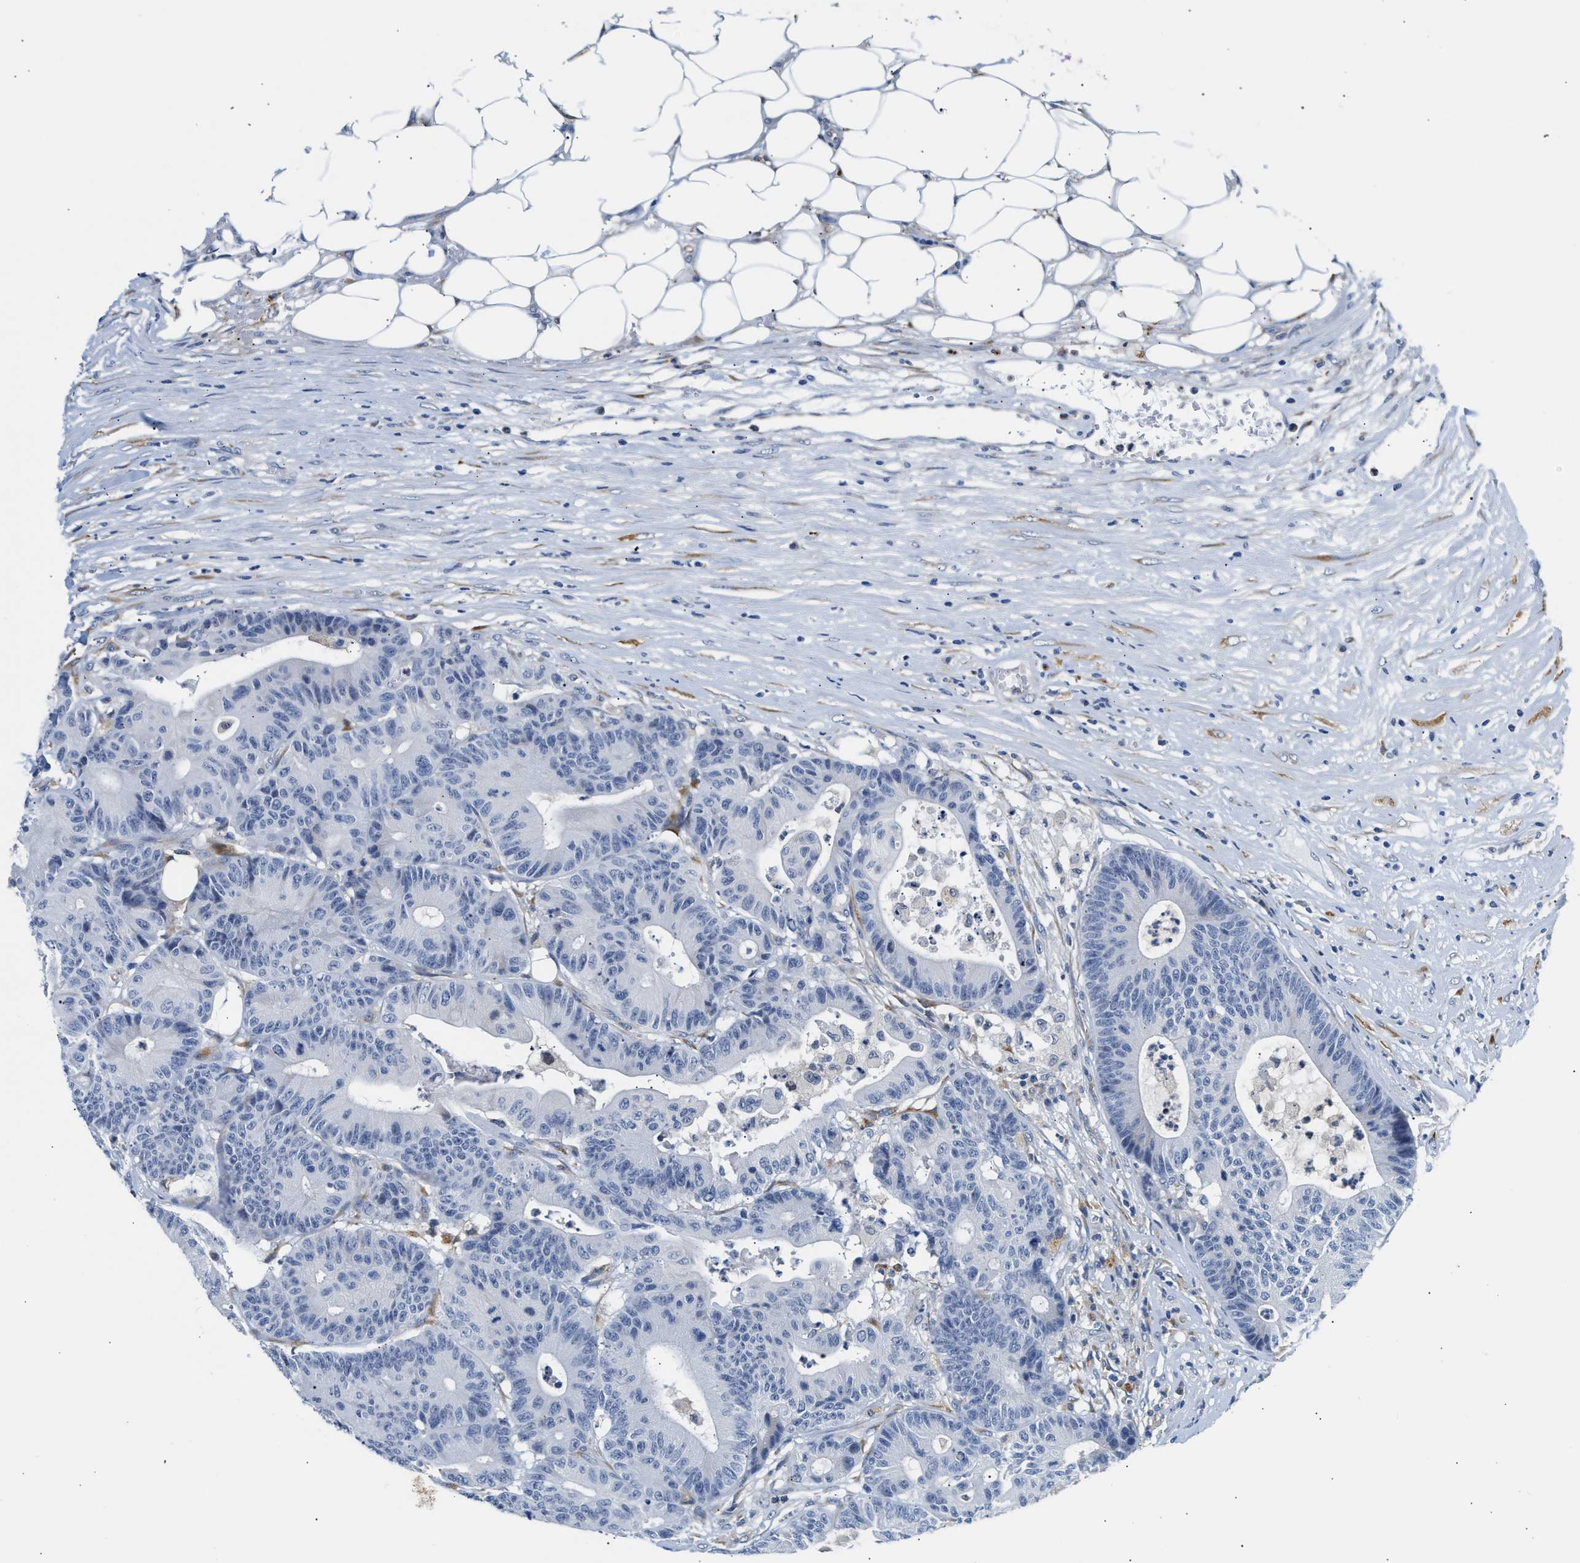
{"staining": {"intensity": "negative", "quantity": "none", "location": "none"}, "tissue": "colorectal cancer", "cell_type": "Tumor cells", "image_type": "cancer", "snomed": [{"axis": "morphology", "description": "Adenocarcinoma, NOS"}, {"axis": "topography", "description": "Colon"}], "caption": "An immunohistochemistry image of colorectal cancer (adenocarcinoma) is shown. There is no staining in tumor cells of colorectal cancer (adenocarcinoma).", "gene": "PPM1L", "patient": {"sex": "female", "age": 84}}